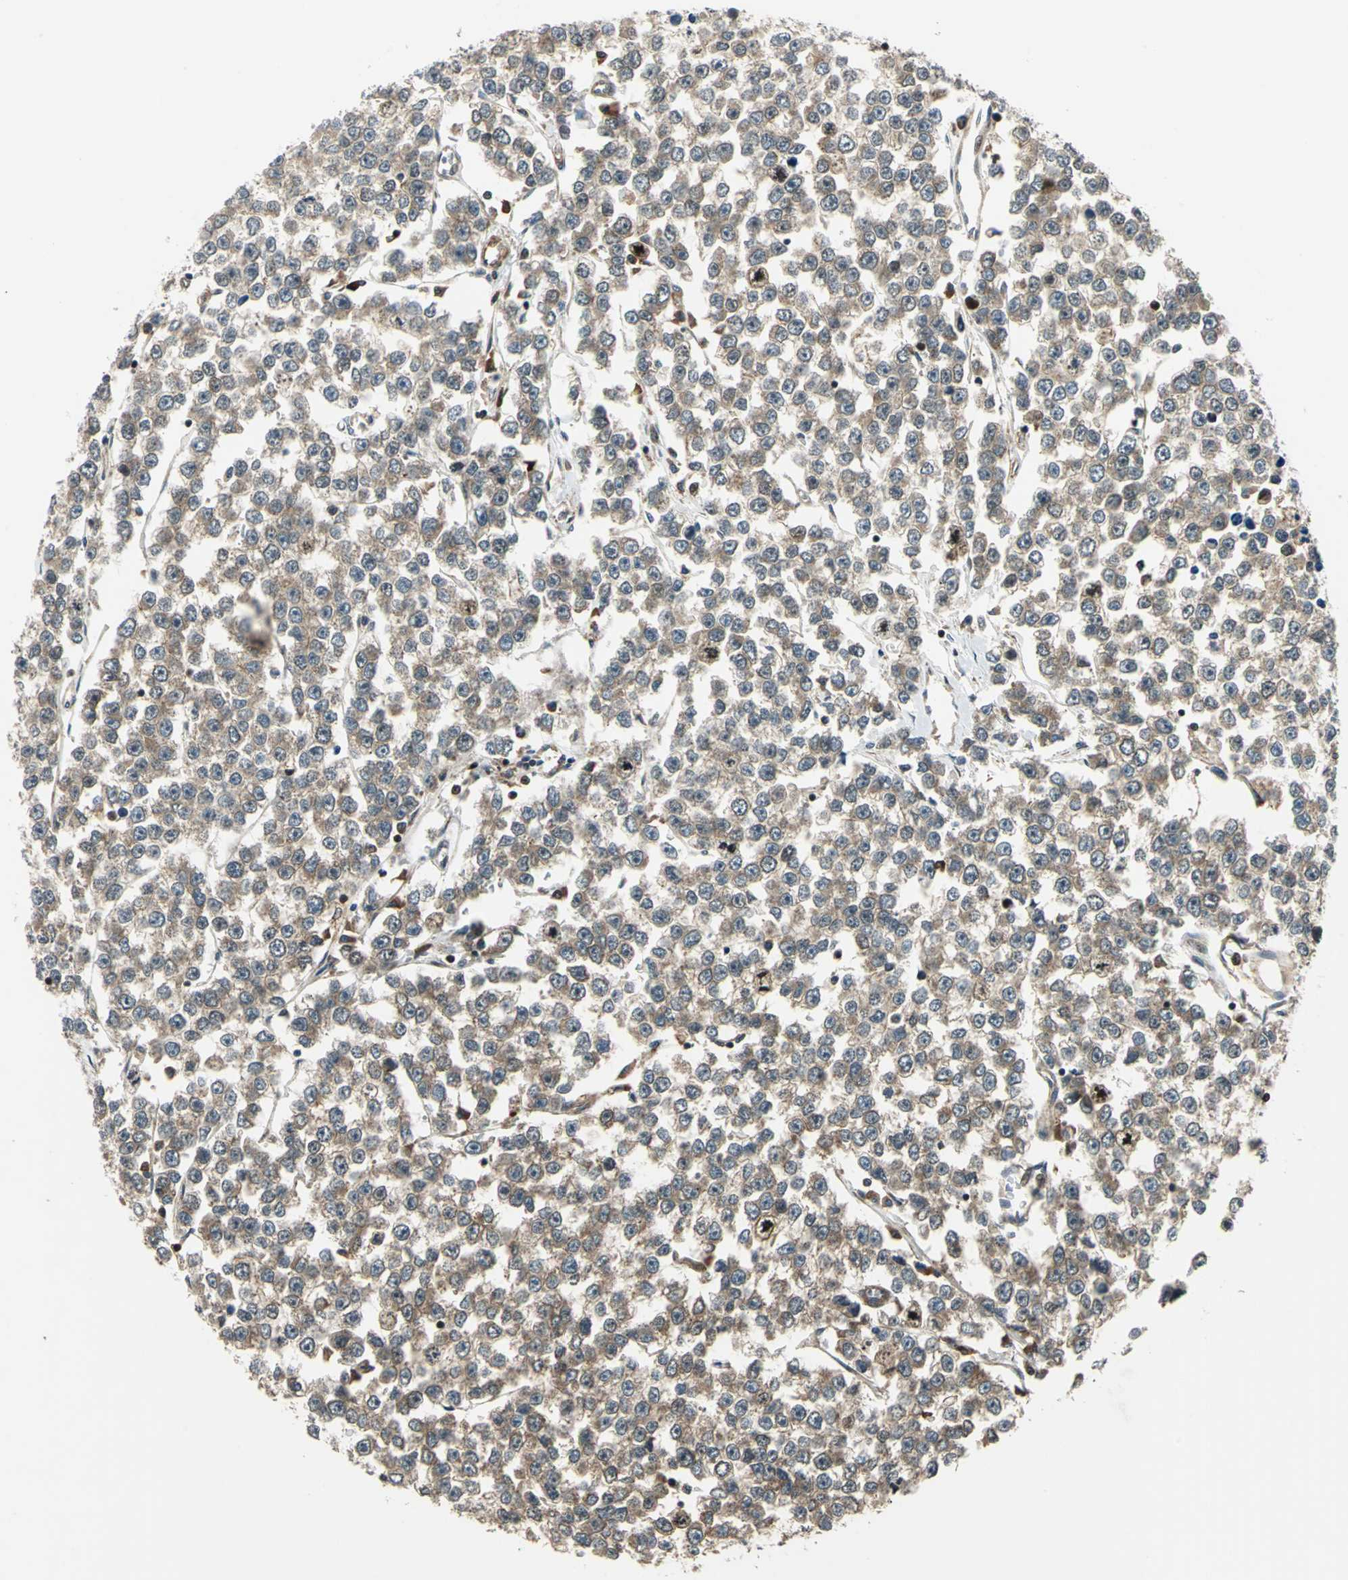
{"staining": {"intensity": "moderate", "quantity": ">75%", "location": "cytoplasmic/membranous,nuclear"}, "tissue": "testis cancer", "cell_type": "Tumor cells", "image_type": "cancer", "snomed": [{"axis": "morphology", "description": "Seminoma, NOS"}, {"axis": "morphology", "description": "Carcinoma, Embryonal, NOS"}, {"axis": "topography", "description": "Testis"}], "caption": "Testis cancer stained with DAB immunohistochemistry (IHC) reveals medium levels of moderate cytoplasmic/membranous and nuclear staining in about >75% of tumor cells.", "gene": "AATF", "patient": {"sex": "male", "age": 52}}